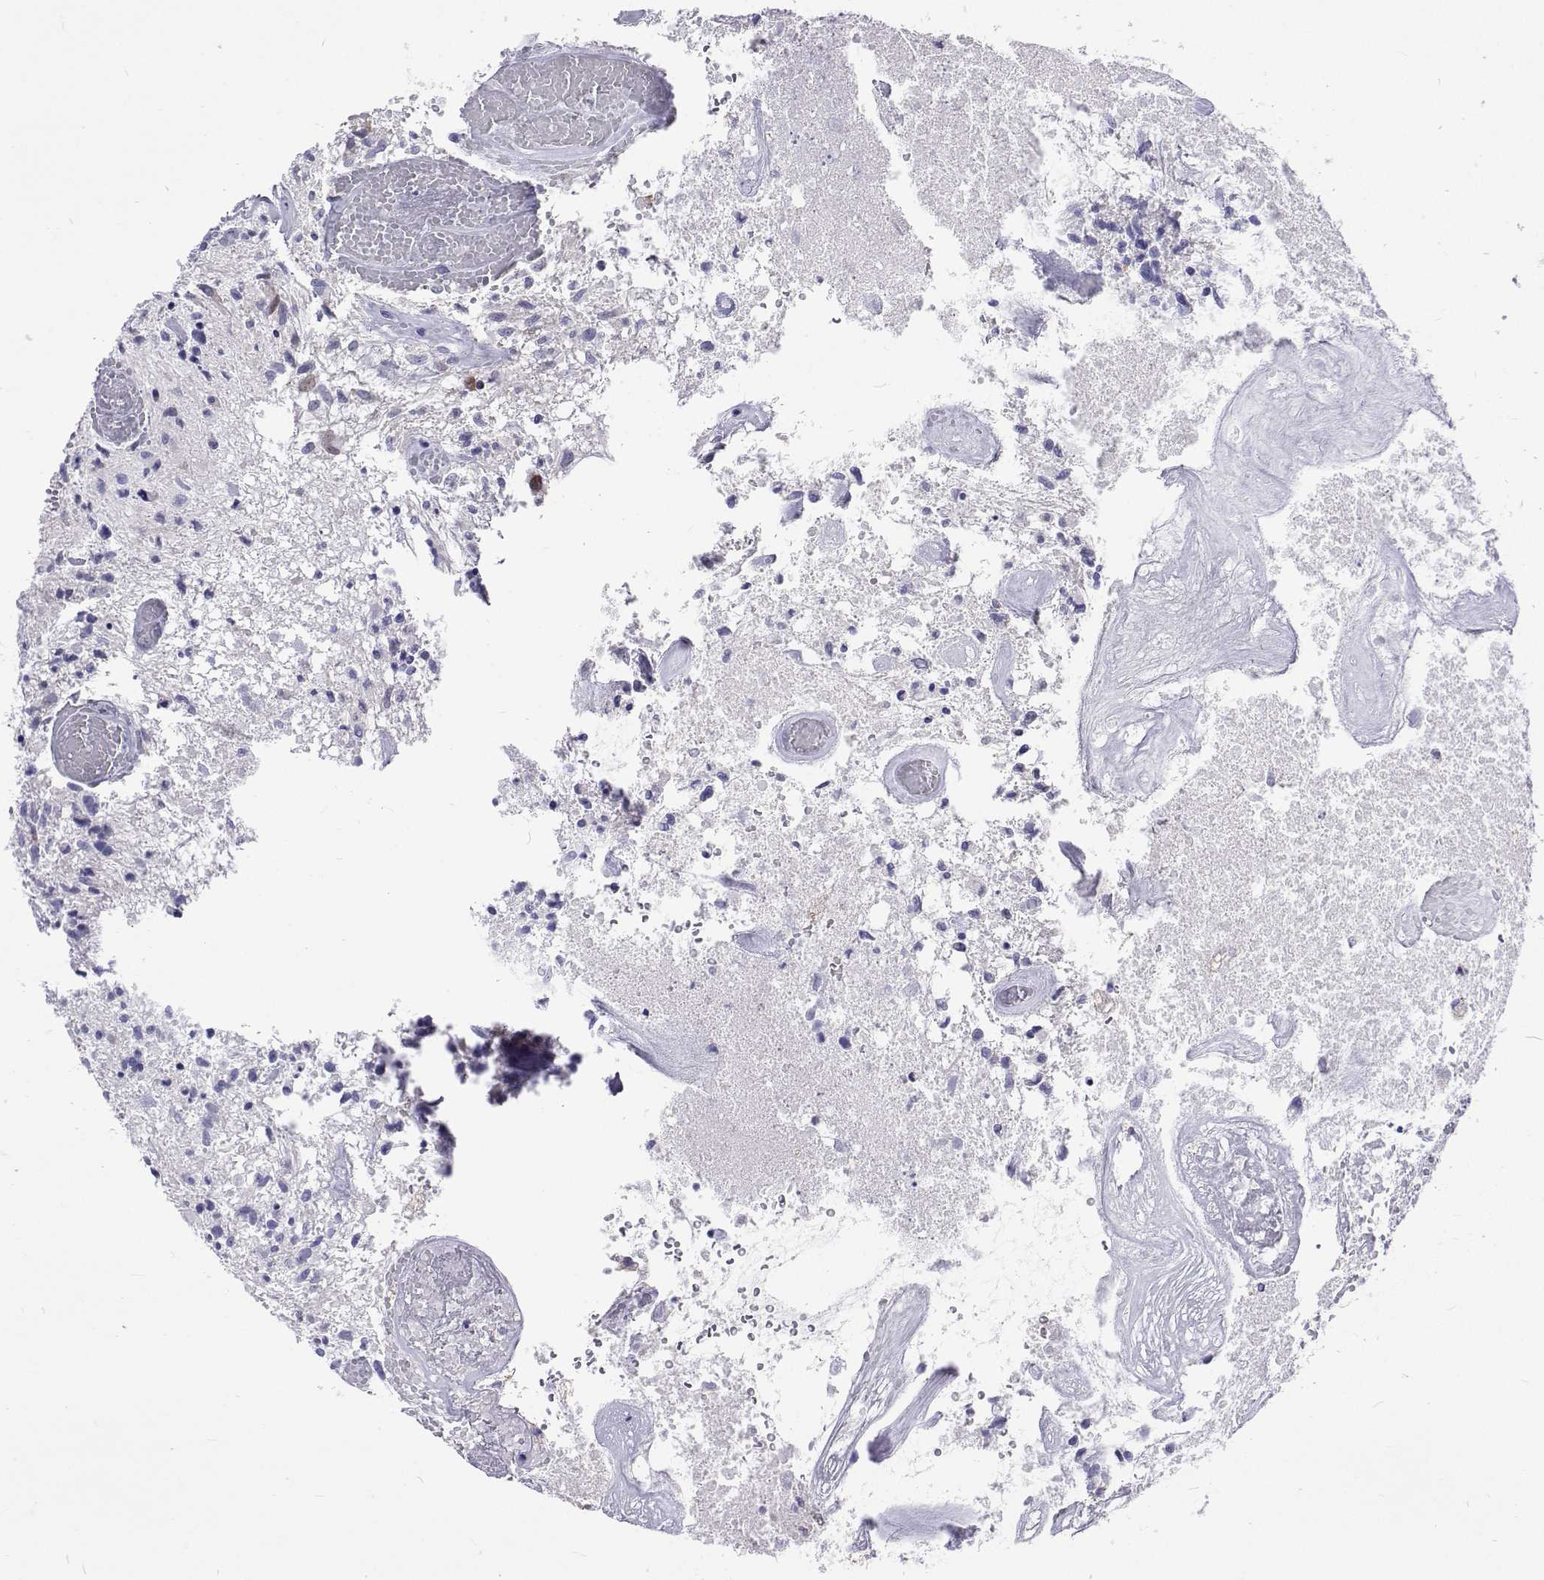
{"staining": {"intensity": "negative", "quantity": "none", "location": "none"}, "tissue": "glioma", "cell_type": "Tumor cells", "image_type": "cancer", "snomed": [{"axis": "morphology", "description": "Glioma, malignant, High grade"}, {"axis": "topography", "description": "Brain"}], "caption": "DAB (3,3'-diaminobenzidine) immunohistochemical staining of human malignant high-grade glioma demonstrates no significant staining in tumor cells. (Stains: DAB (3,3'-diaminobenzidine) immunohistochemistry (IHC) with hematoxylin counter stain, Microscopy: brightfield microscopy at high magnification).", "gene": "UMODL1", "patient": {"sex": "male", "age": 75}}